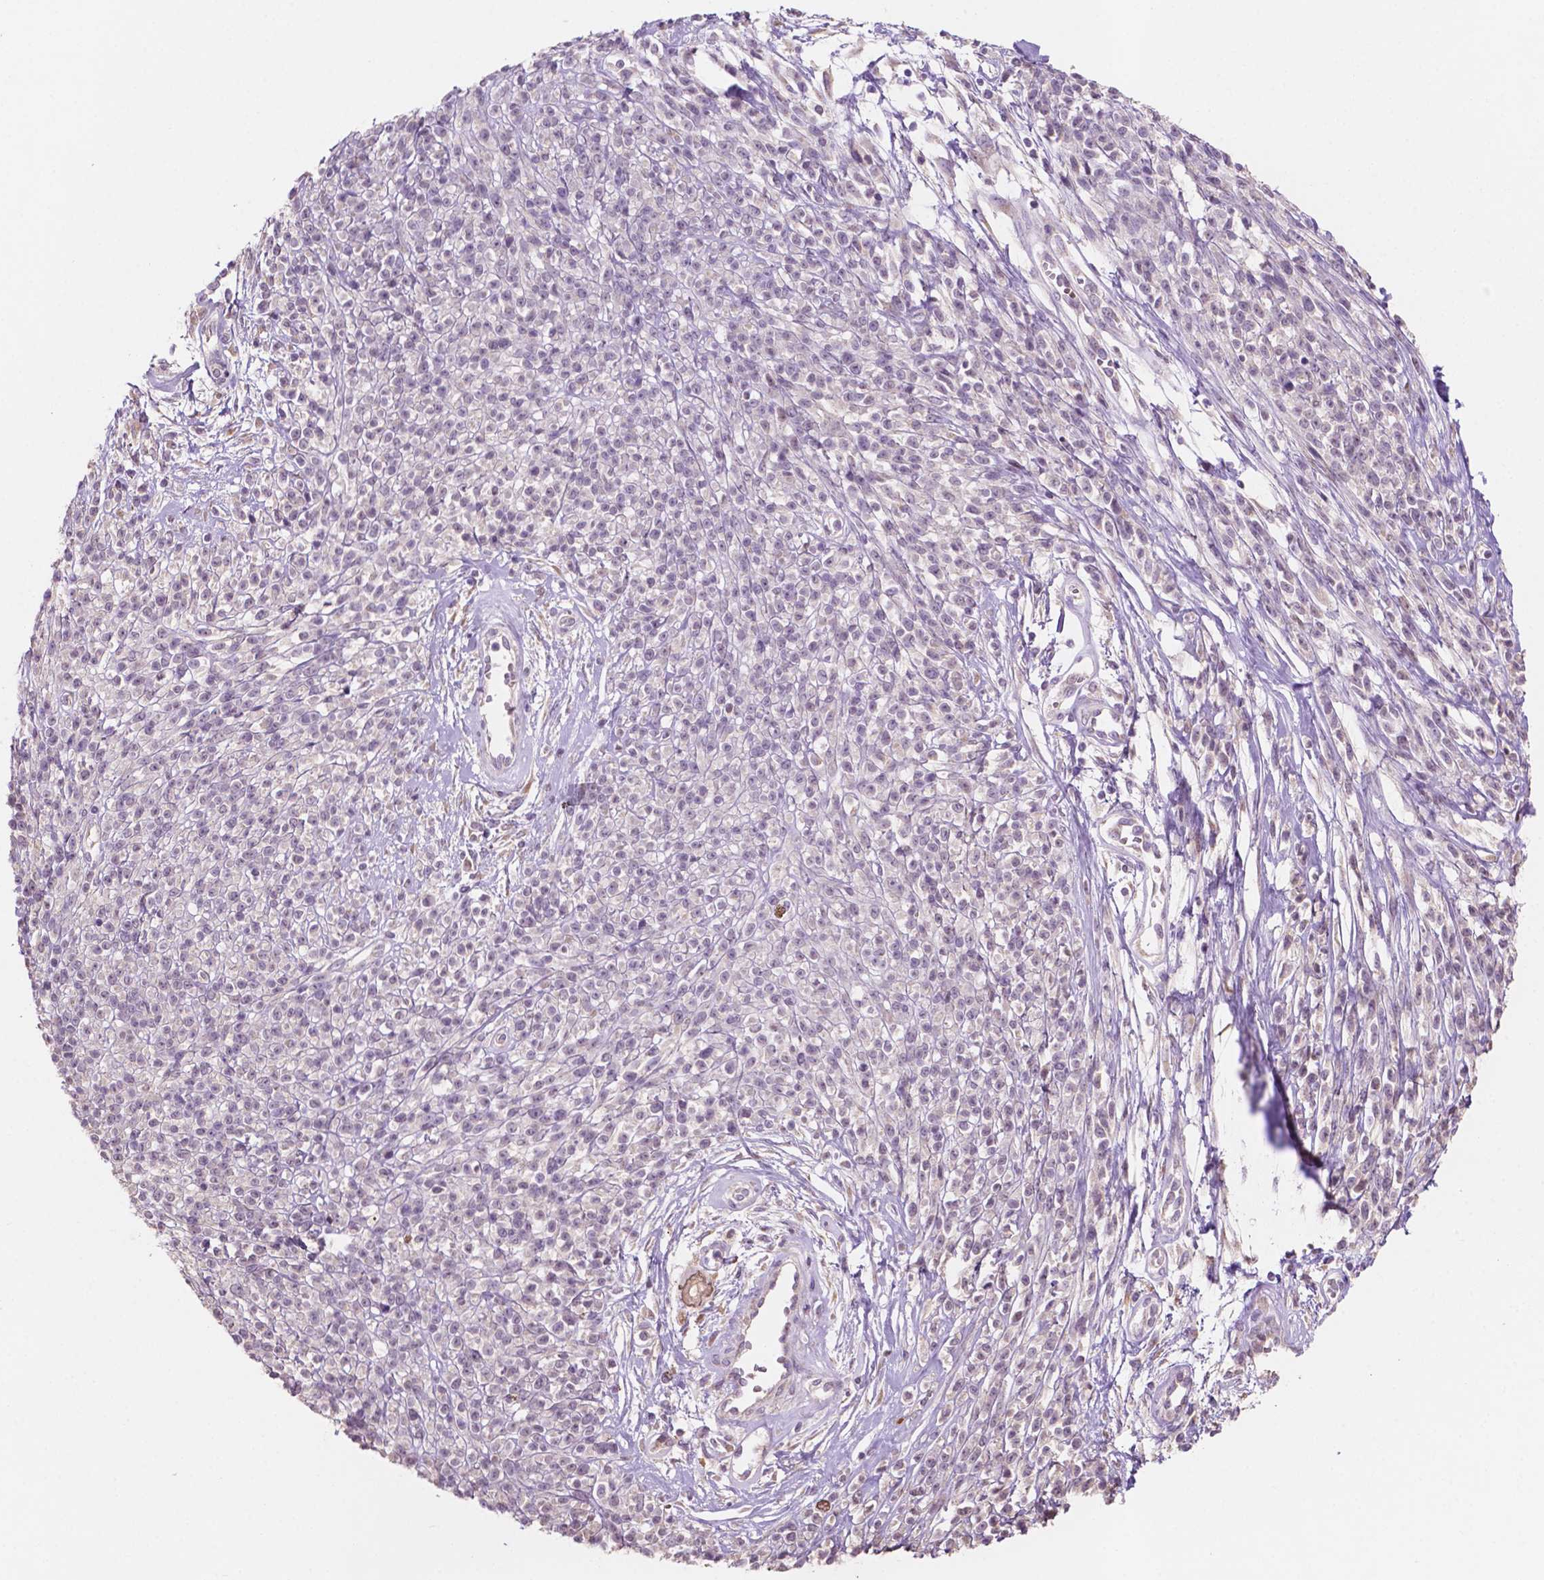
{"staining": {"intensity": "negative", "quantity": "none", "location": "none"}, "tissue": "melanoma", "cell_type": "Tumor cells", "image_type": "cancer", "snomed": [{"axis": "morphology", "description": "Malignant melanoma, NOS"}, {"axis": "topography", "description": "Skin"}, {"axis": "topography", "description": "Skin of trunk"}], "caption": "This histopathology image is of malignant melanoma stained with immunohistochemistry to label a protein in brown with the nuclei are counter-stained blue. There is no staining in tumor cells. Brightfield microscopy of immunohistochemistry stained with DAB (3,3'-diaminobenzidine) (brown) and hematoxylin (blue), captured at high magnification.", "gene": "LRP1B", "patient": {"sex": "male", "age": 74}}